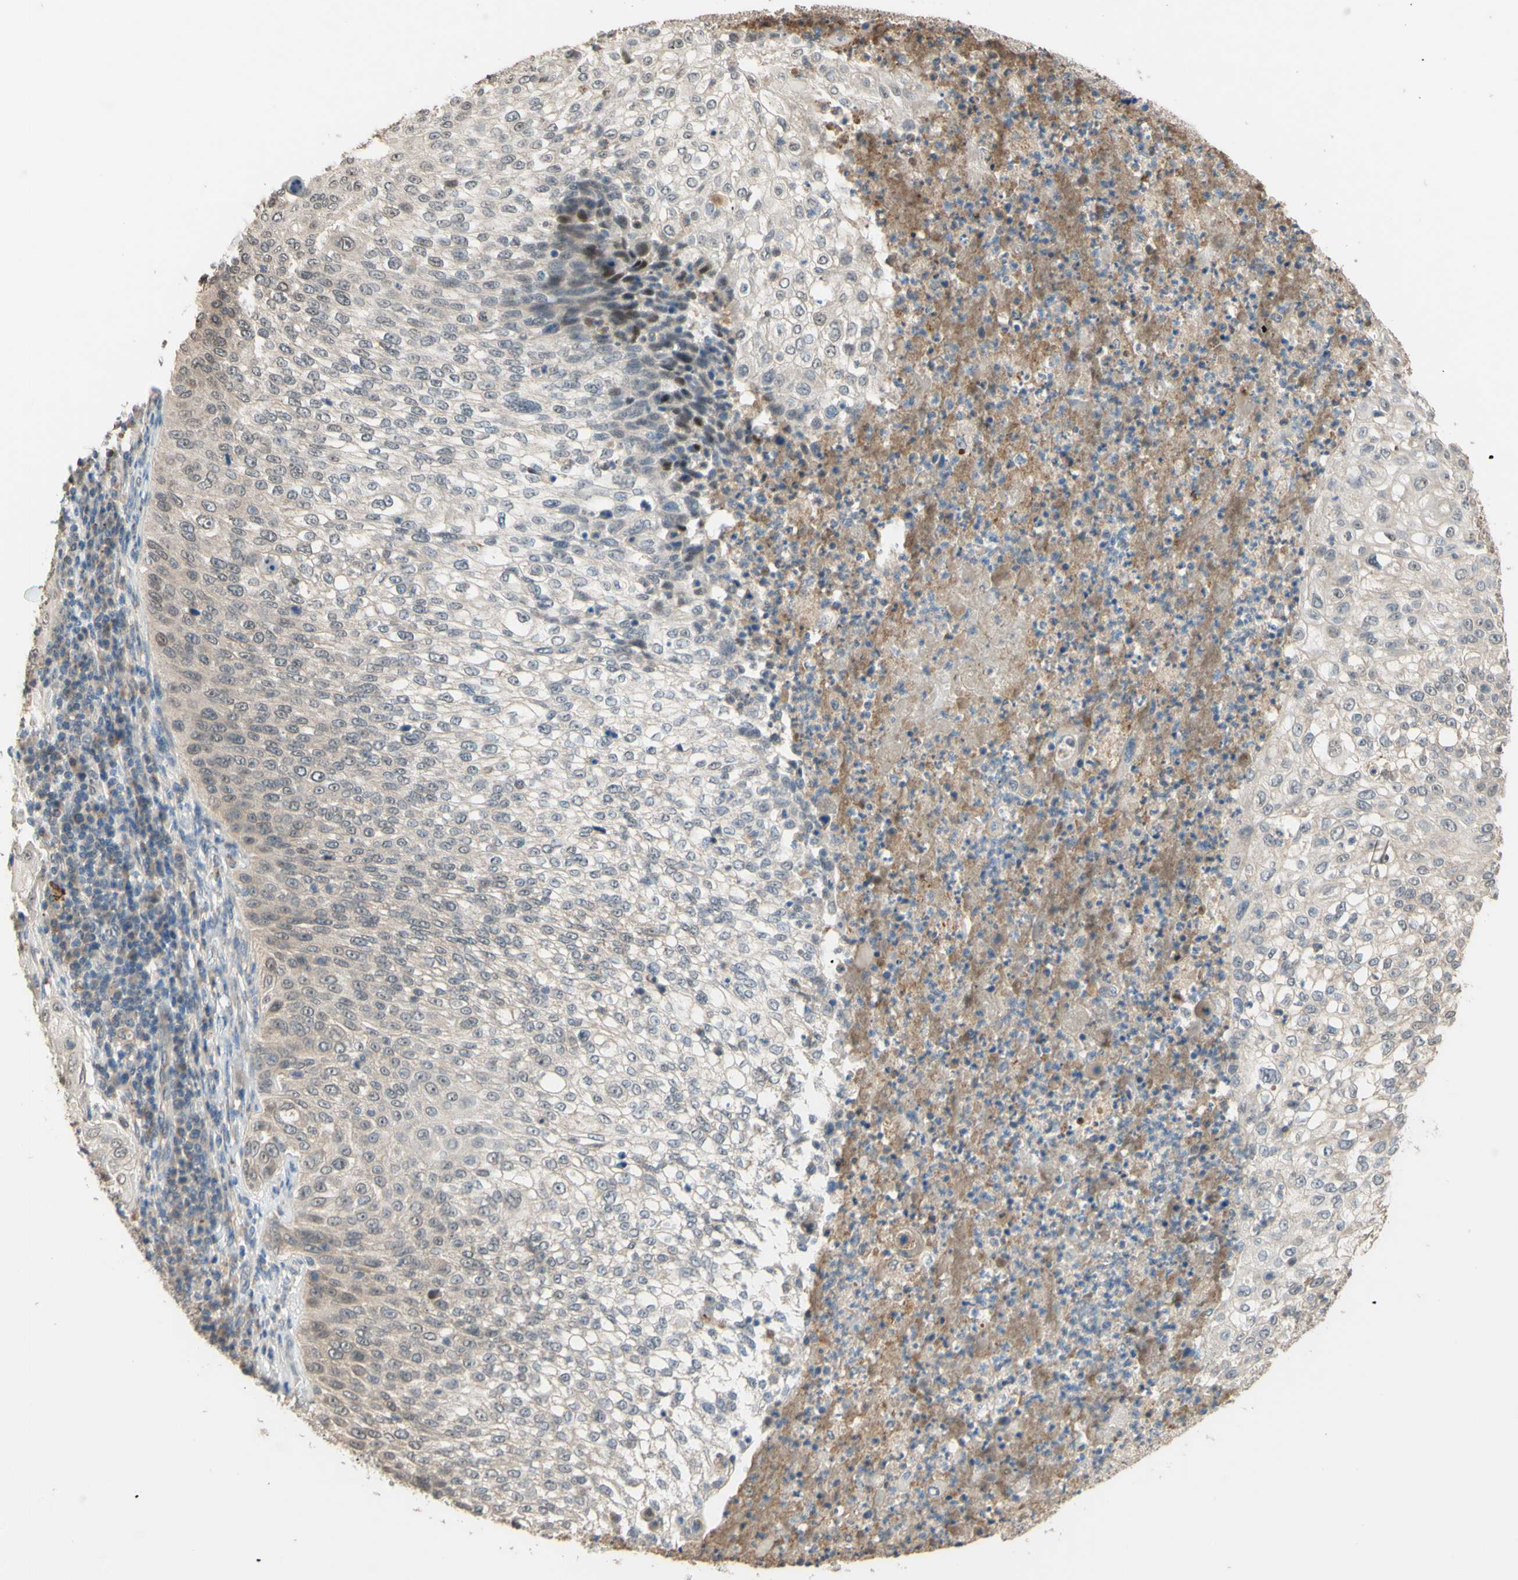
{"staining": {"intensity": "negative", "quantity": "none", "location": "none"}, "tissue": "lung cancer", "cell_type": "Tumor cells", "image_type": "cancer", "snomed": [{"axis": "morphology", "description": "Inflammation, NOS"}, {"axis": "morphology", "description": "Squamous cell carcinoma, NOS"}, {"axis": "topography", "description": "Lymph node"}, {"axis": "topography", "description": "Soft tissue"}, {"axis": "topography", "description": "Lung"}], "caption": "High magnification brightfield microscopy of lung squamous cell carcinoma stained with DAB (3,3'-diaminobenzidine) (brown) and counterstained with hematoxylin (blue): tumor cells show no significant positivity. The staining was performed using DAB (3,3'-diaminobenzidine) to visualize the protein expression in brown, while the nuclei were stained in blue with hematoxylin (Magnification: 20x).", "gene": "SMIM19", "patient": {"sex": "male", "age": 66}}